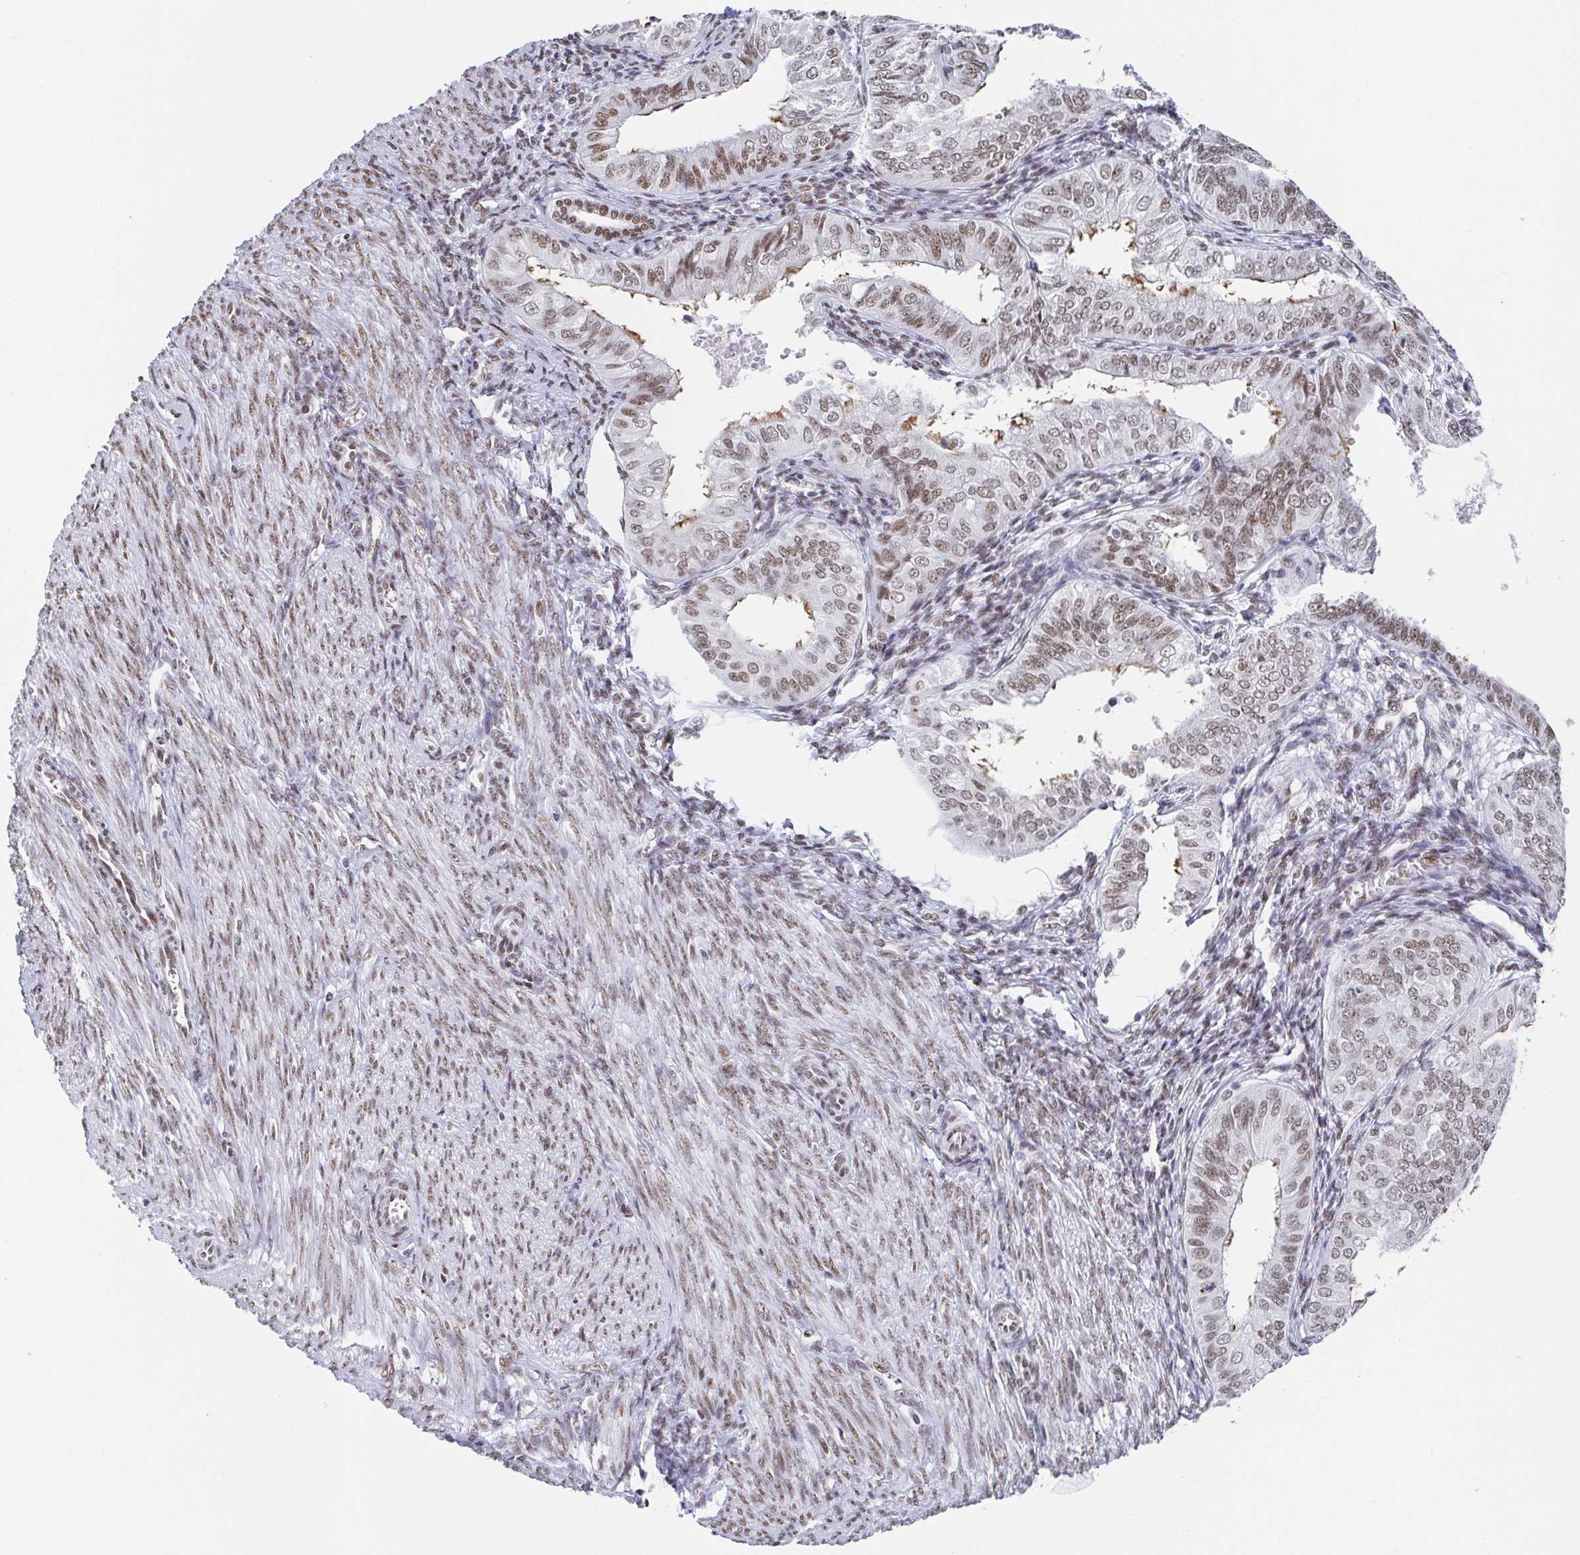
{"staining": {"intensity": "moderate", "quantity": ">75%", "location": "nuclear"}, "tissue": "endometrial cancer", "cell_type": "Tumor cells", "image_type": "cancer", "snomed": [{"axis": "morphology", "description": "Adenocarcinoma, NOS"}, {"axis": "topography", "description": "Endometrium"}], "caption": "A micrograph of human adenocarcinoma (endometrial) stained for a protein reveals moderate nuclear brown staining in tumor cells.", "gene": "SLC7A10", "patient": {"sex": "female", "age": 58}}